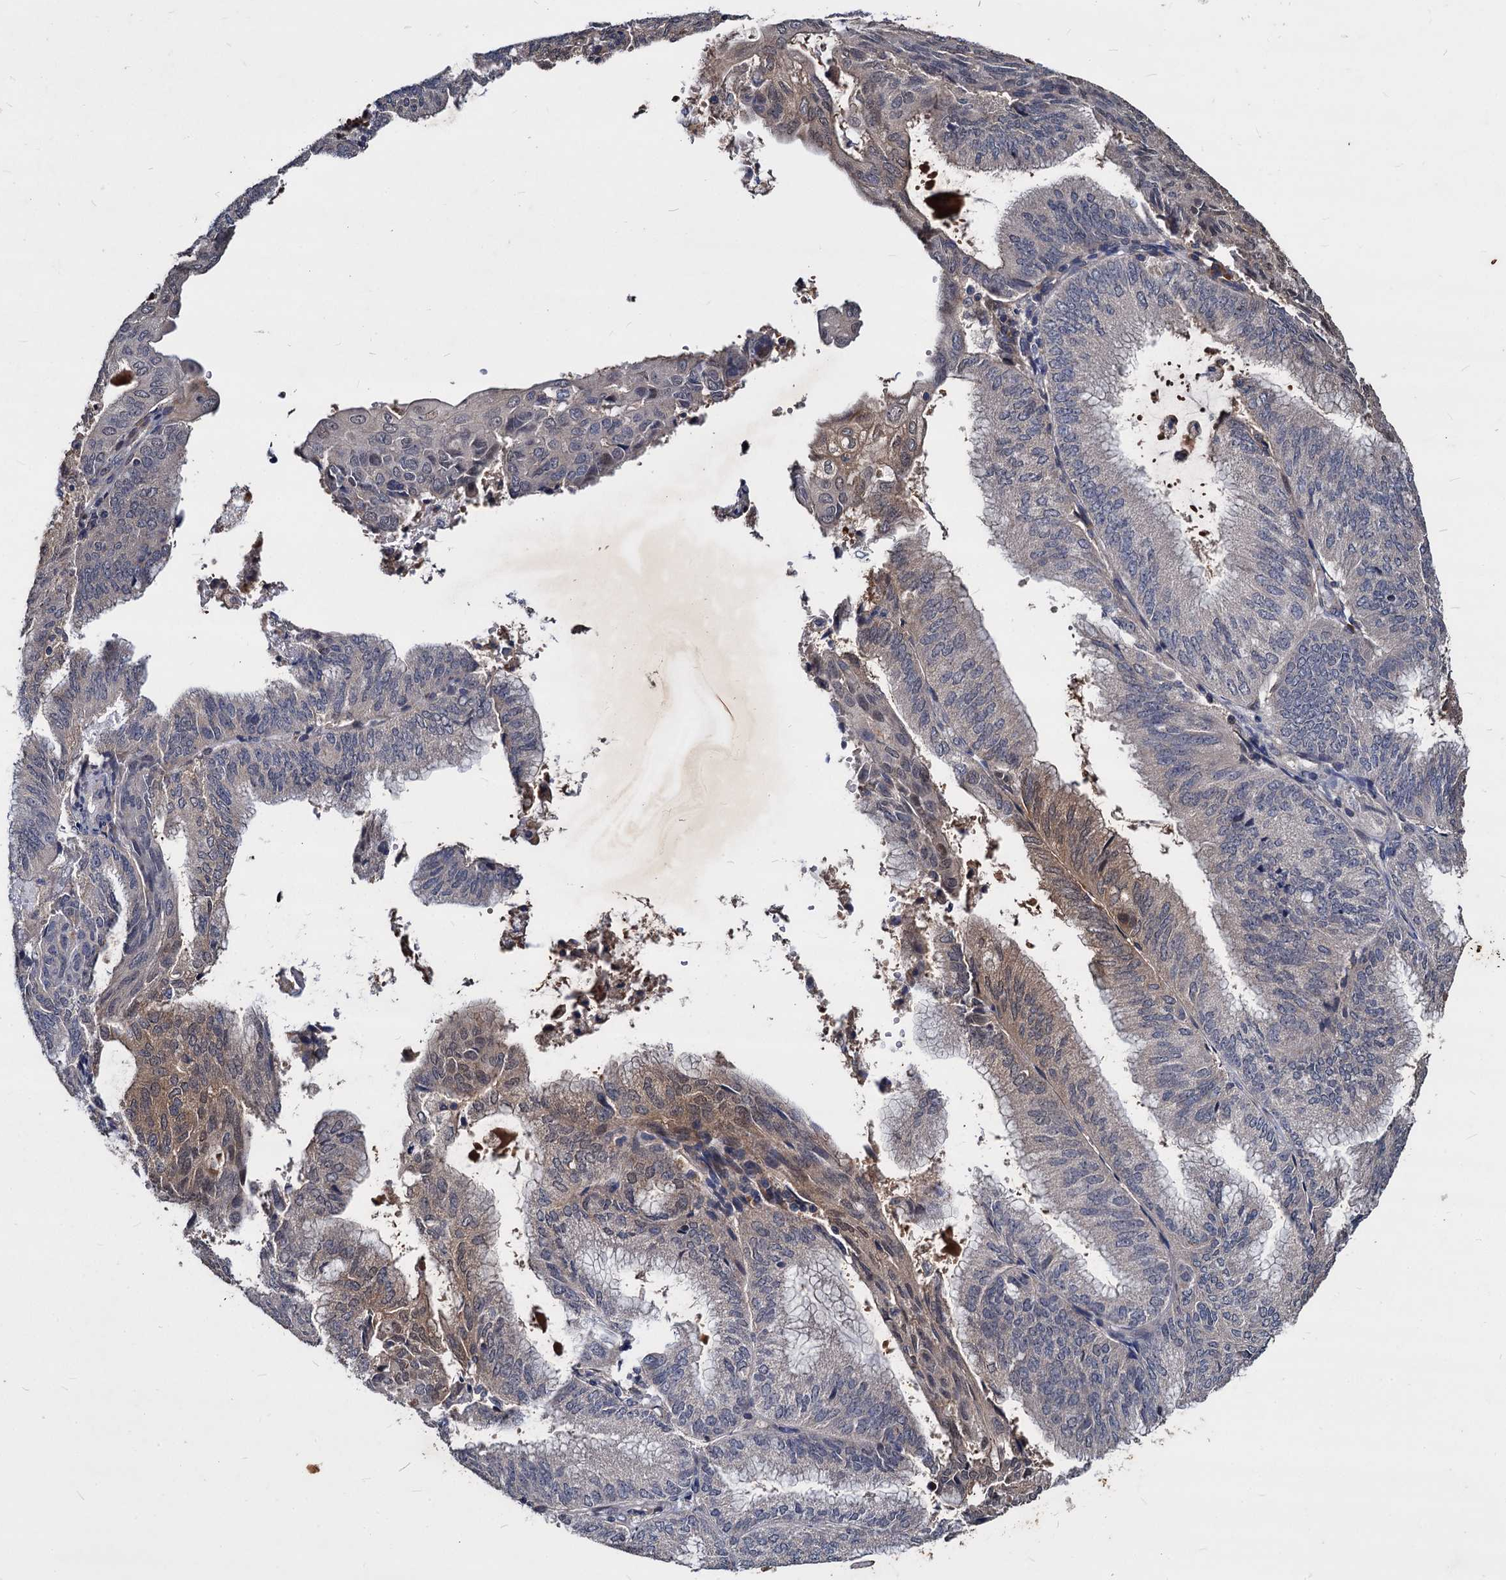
{"staining": {"intensity": "moderate", "quantity": "25%-75%", "location": "cytoplasmic/membranous"}, "tissue": "endometrial cancer", "cell_type": "Tumor cells", "image_type": "cancer", "snomed": [{"axis": "morphology", "description": "Adenocarcinoma, NOS"}, {"axis": "topography", "description": "Endometrium"}], "caption": "IHC of human endometrial cancer (adenocarcinoma) reveals medium levels of moderate cytoplasmic/membranous staining in approximately 25%-75% of tumor cells. (Brightfield microscopy of DAB IHC at high magnification).", "gene": "CCDC184", "patient": {"sex": "female", "age": 49}}